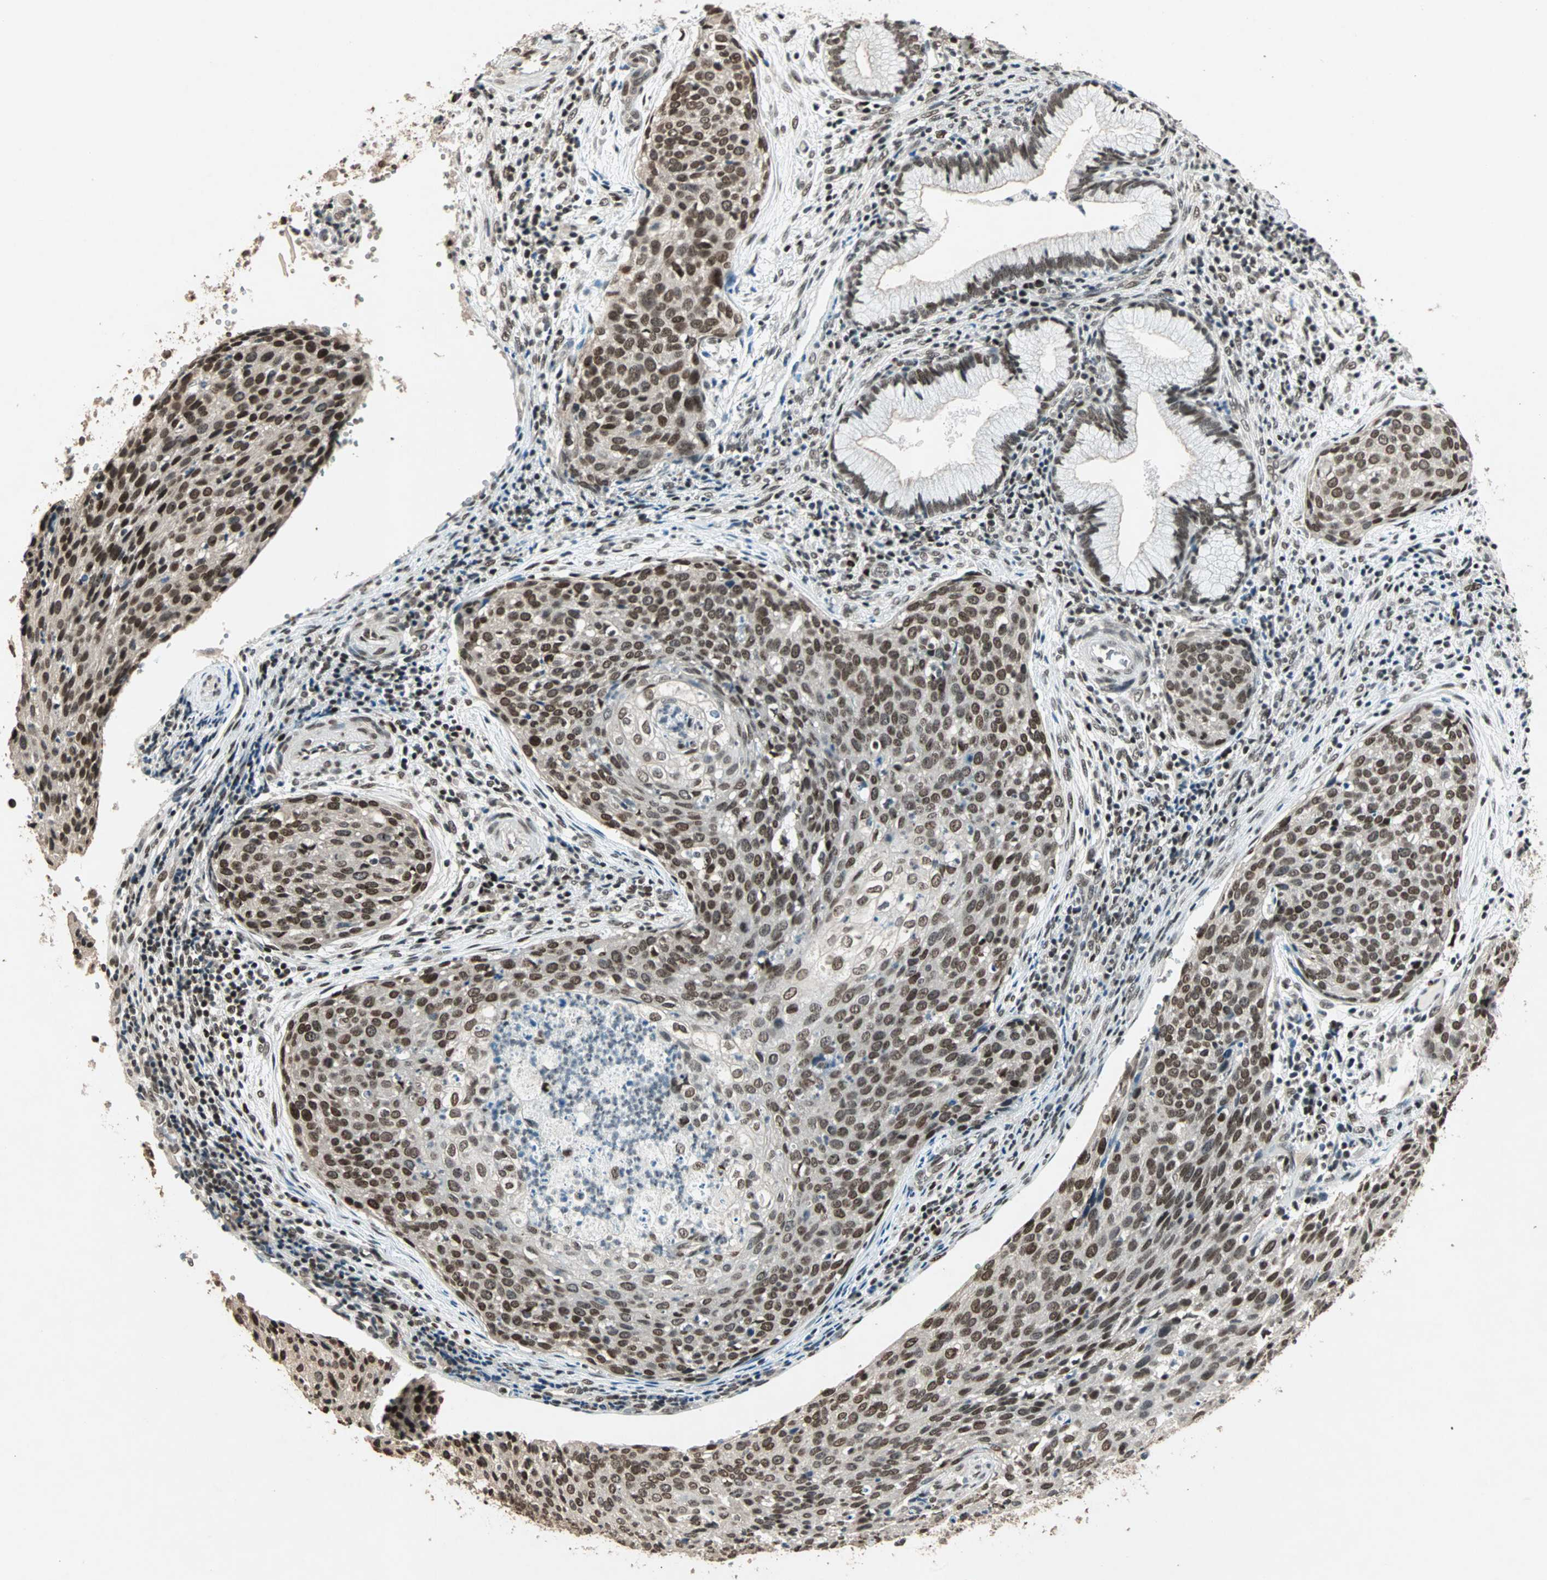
{"staining": {"intensity": "moderate", "quantity": ">75%", "location": "nuclear"}, "tissue": "cervical cancer", "cell_type": "Tumor cells", "image_type": "cancer", "snomed": [{"axis": "morphology", "description": "Squamous cell carcinoma, NOS"}, {"axis": "topography", "description": "Cervix"}], "caption": "Moderate nuclear protein staining is appreciated in about >75% of tumor cells in cervical squamous cell carcinoma.", "gene": "MDC1", "patient": {"sex": "female", "age": 38}}